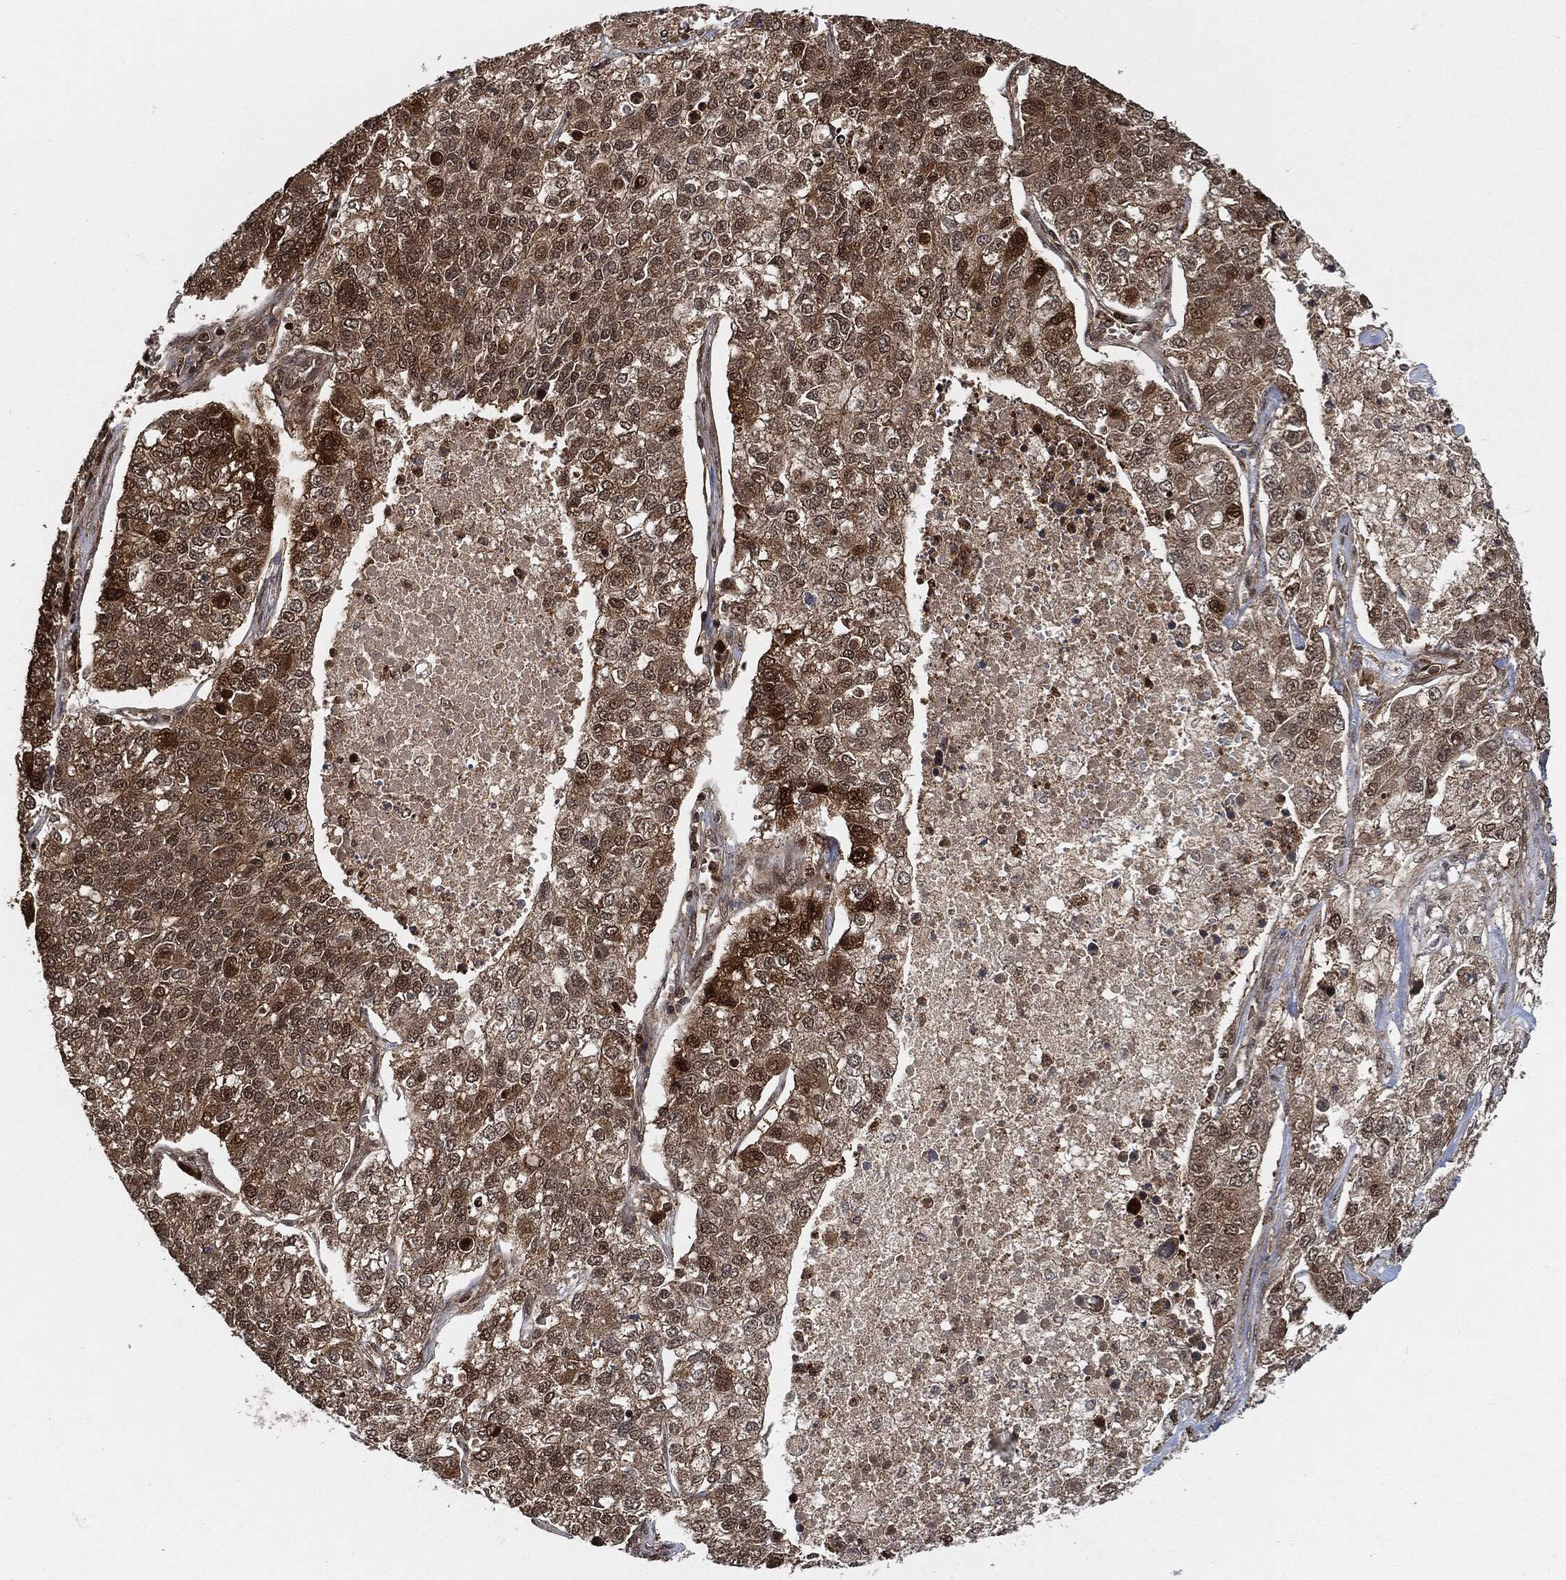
{"staining": {"intensity": "moderate", "quantity": "<25%", "location": "cytoplasmic/membranous,nuclear"}, "tissue": "lung cancer", "cell_type": "Tumor cells", "image_type": "cancer", "snomed": [{"axis": "morphology", "description": "Adenocarcinoma, NOS"}, {"axis": "topography", "description": "Lung"}], "caption": "Immunohistochemistry (IHC) of human lung cancer (adenocarcinoma) reveals low levels of moderate cytoplasmic/membranous and nuclear positivity in about <25% of tumor cells. (DAB = brown stain, brightfield microscopy at high magnification).", "gene": "CUTA", "patient": {"sex": "male", "age": 49}}